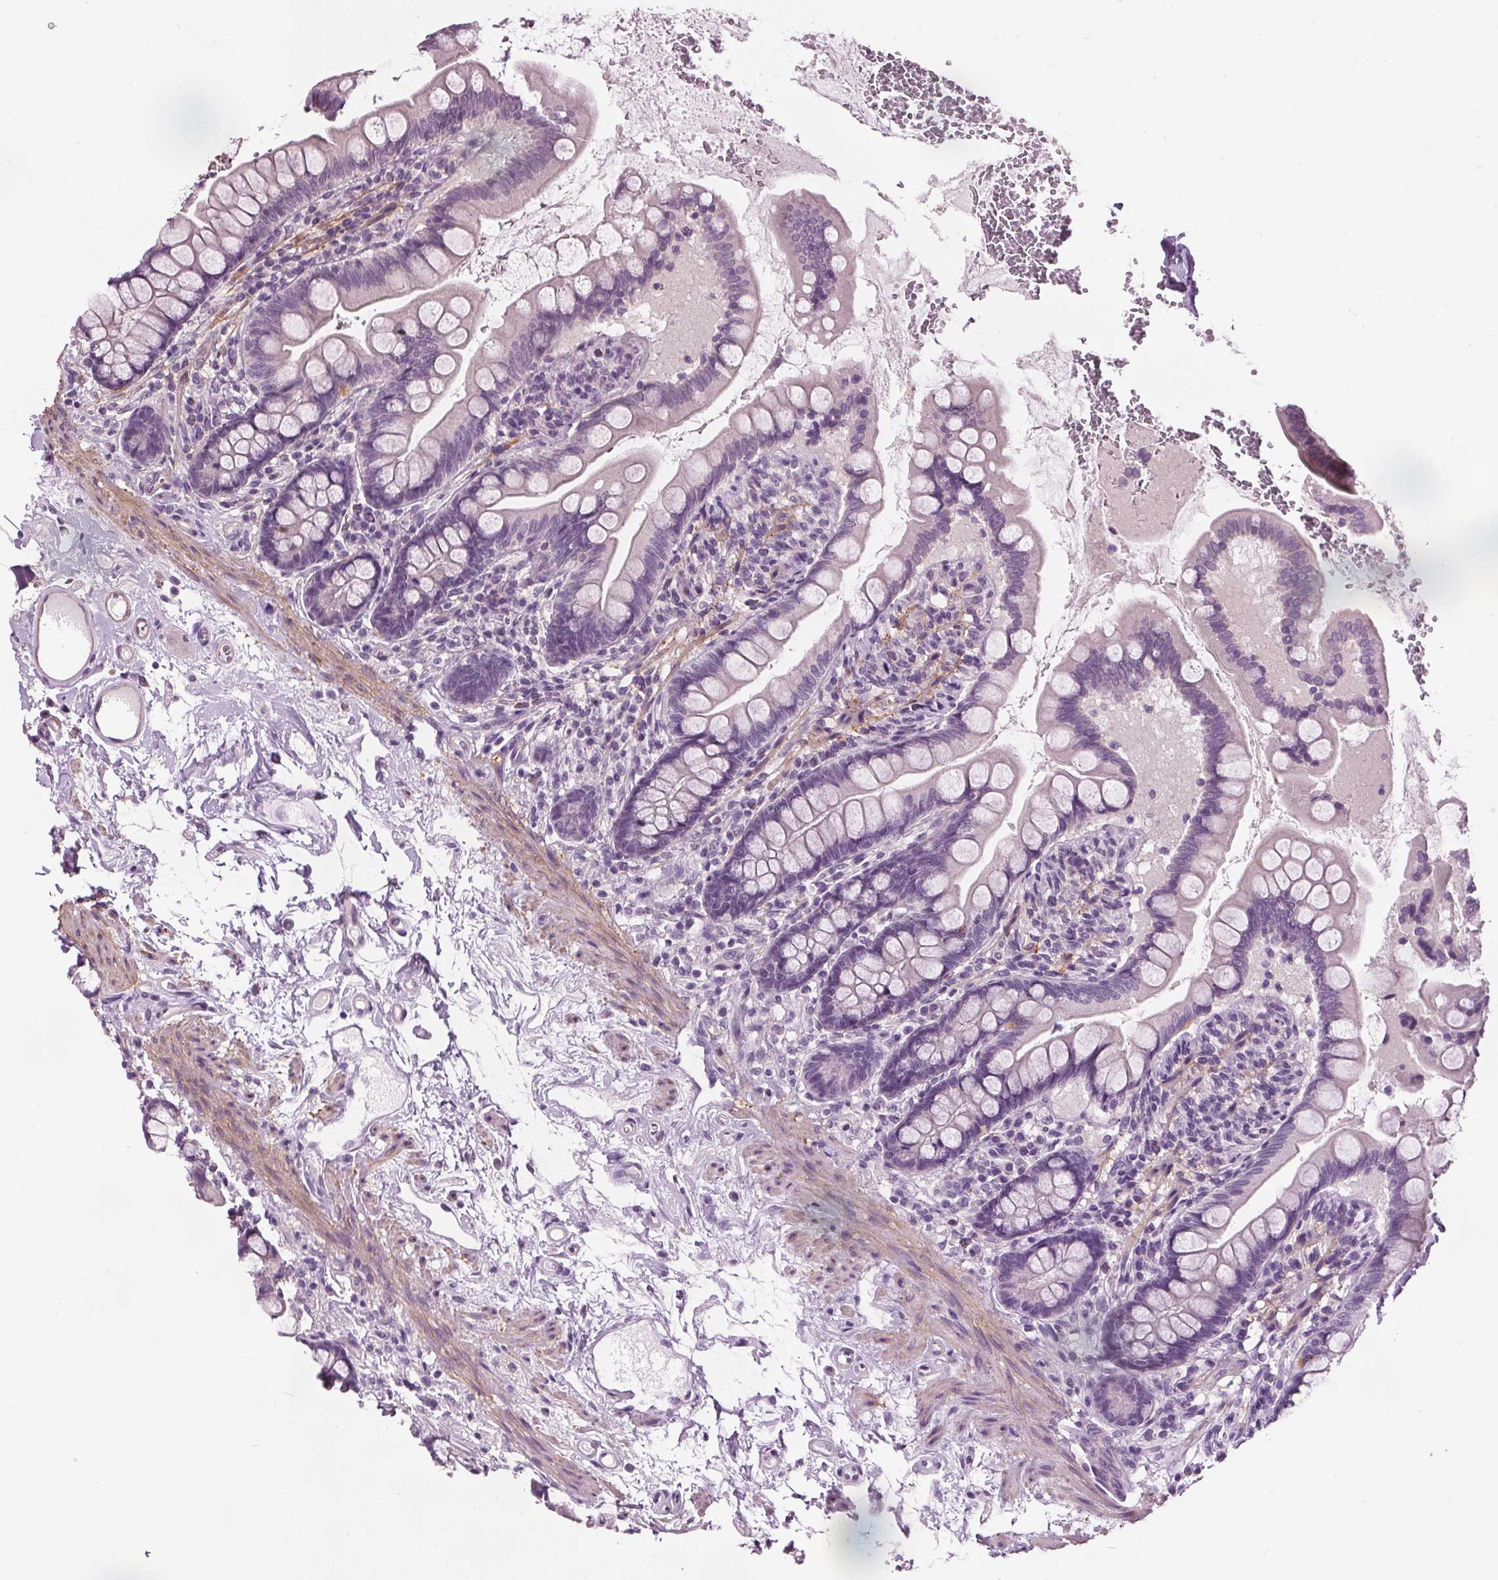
{"staining": {"intensity": "negative", "quantity": "none", "location": "none"}, "tissue": "small intestine", "cell_type": "Glandular cells", "image_type": "normal", "snomed": [{"axis": "morphology", "description": "Normal tissue, NOS"}, {"axis": "topography", "description": "Small intestine"}], "caption": "High power microscopy micrograph of an immunohistochemistry (IHC) histopathology image of normal small intestine, revealing no significant expression in glandular cells.", "gene": "RASA1", "patient": {"sex": "female", "age": 56}}